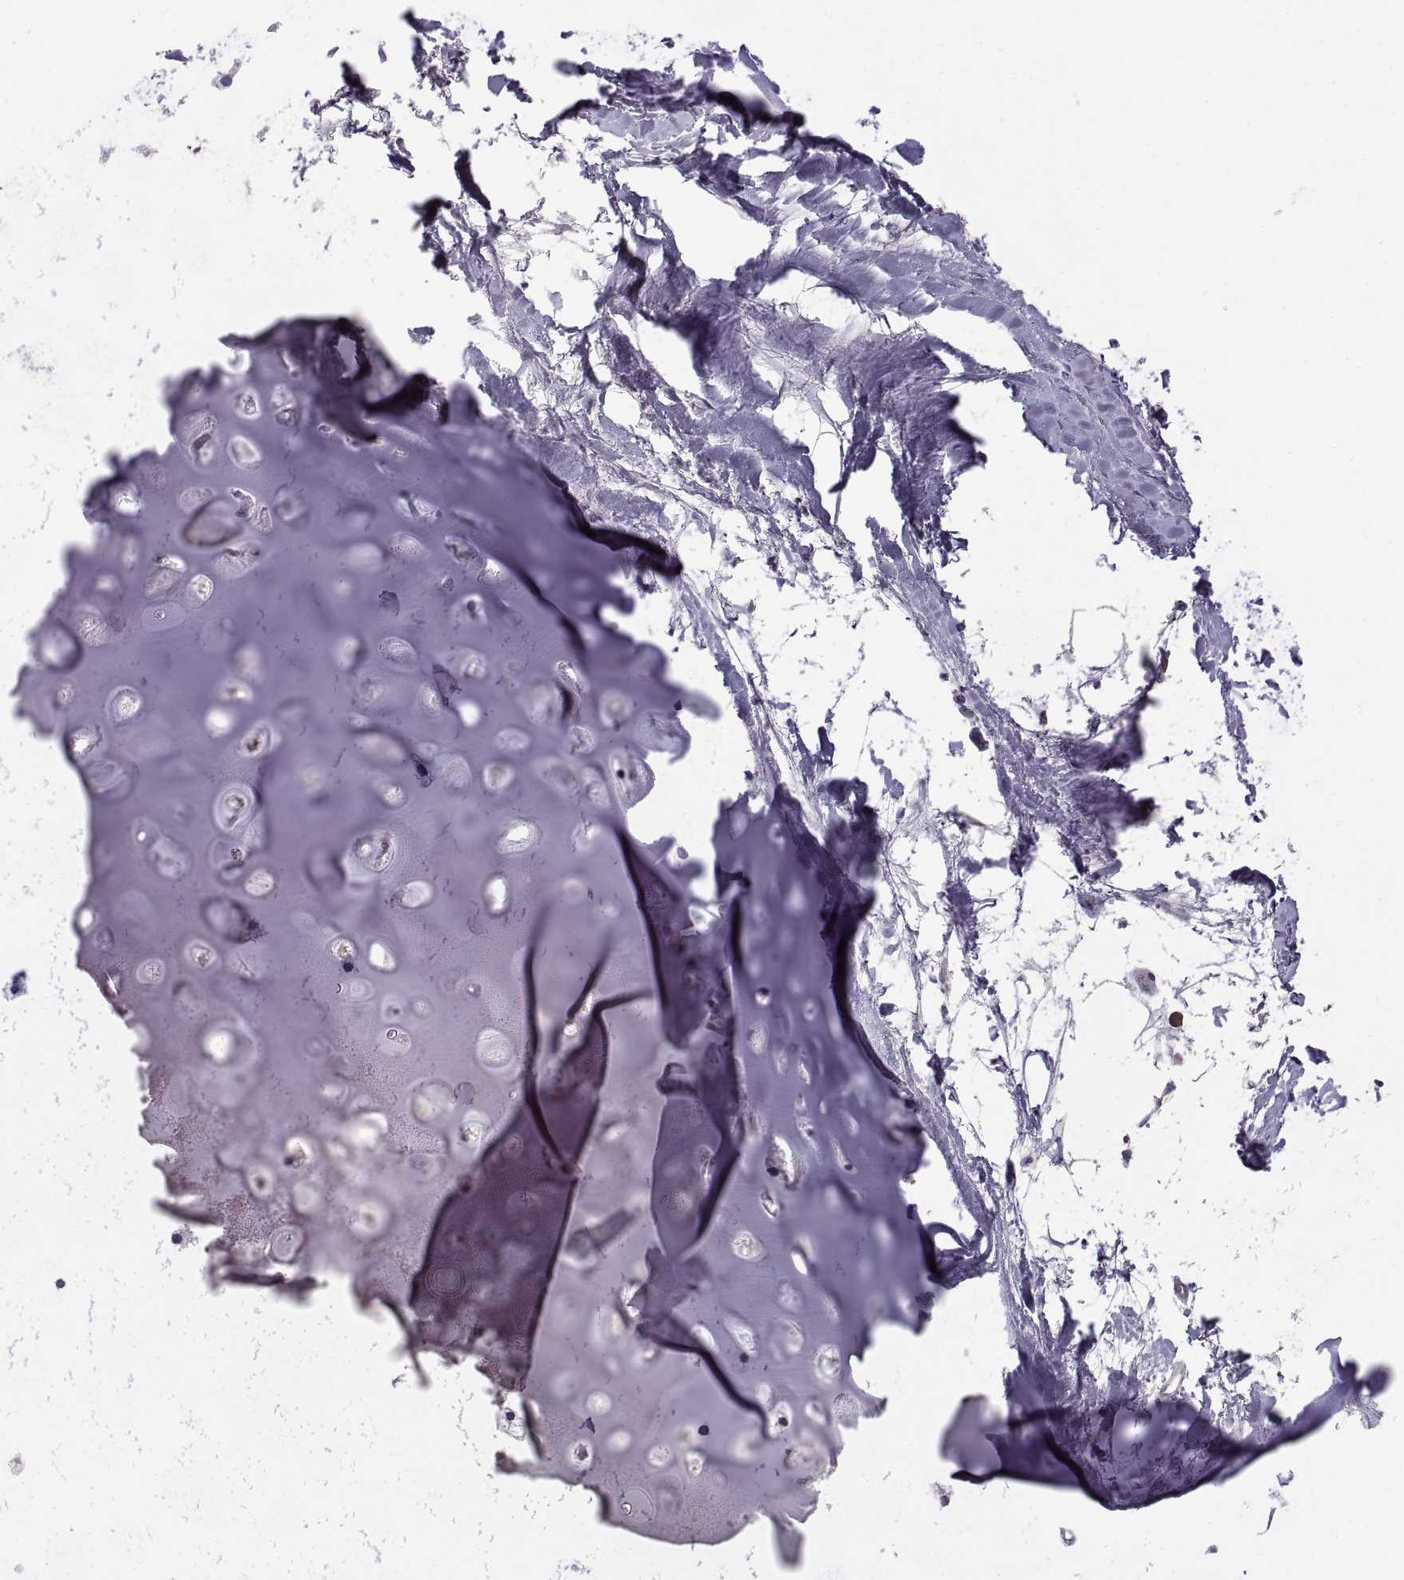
{"staining": {"intensity": "negative", "quantity": "none", "location": "none"}, "tissue": "soft tissue", "cell_type": "Chondrocytes", "image_type": "normal", "snomed": [{"axis": "morphology", "description": "Normal tissue, NOS"}, {"axis": "morphology", "description": "Squamous cell carcinoma, NOS"}, {"axis": "topography", "description": "Cartilage tissue"}, {"axis": "topography", "description": "Lung"}], "caption": "Unremarkable soft tissue was stained to show a protein in brown. There is no significant expression in chondrocytes. The staining was performed using DAB to visualize the protein expression in brown, while the nuclei were stained in blue with hematoxylin (Magnification: 20x).", "gene": "EZR", "patient": {"sex": "male", "age": 66}}